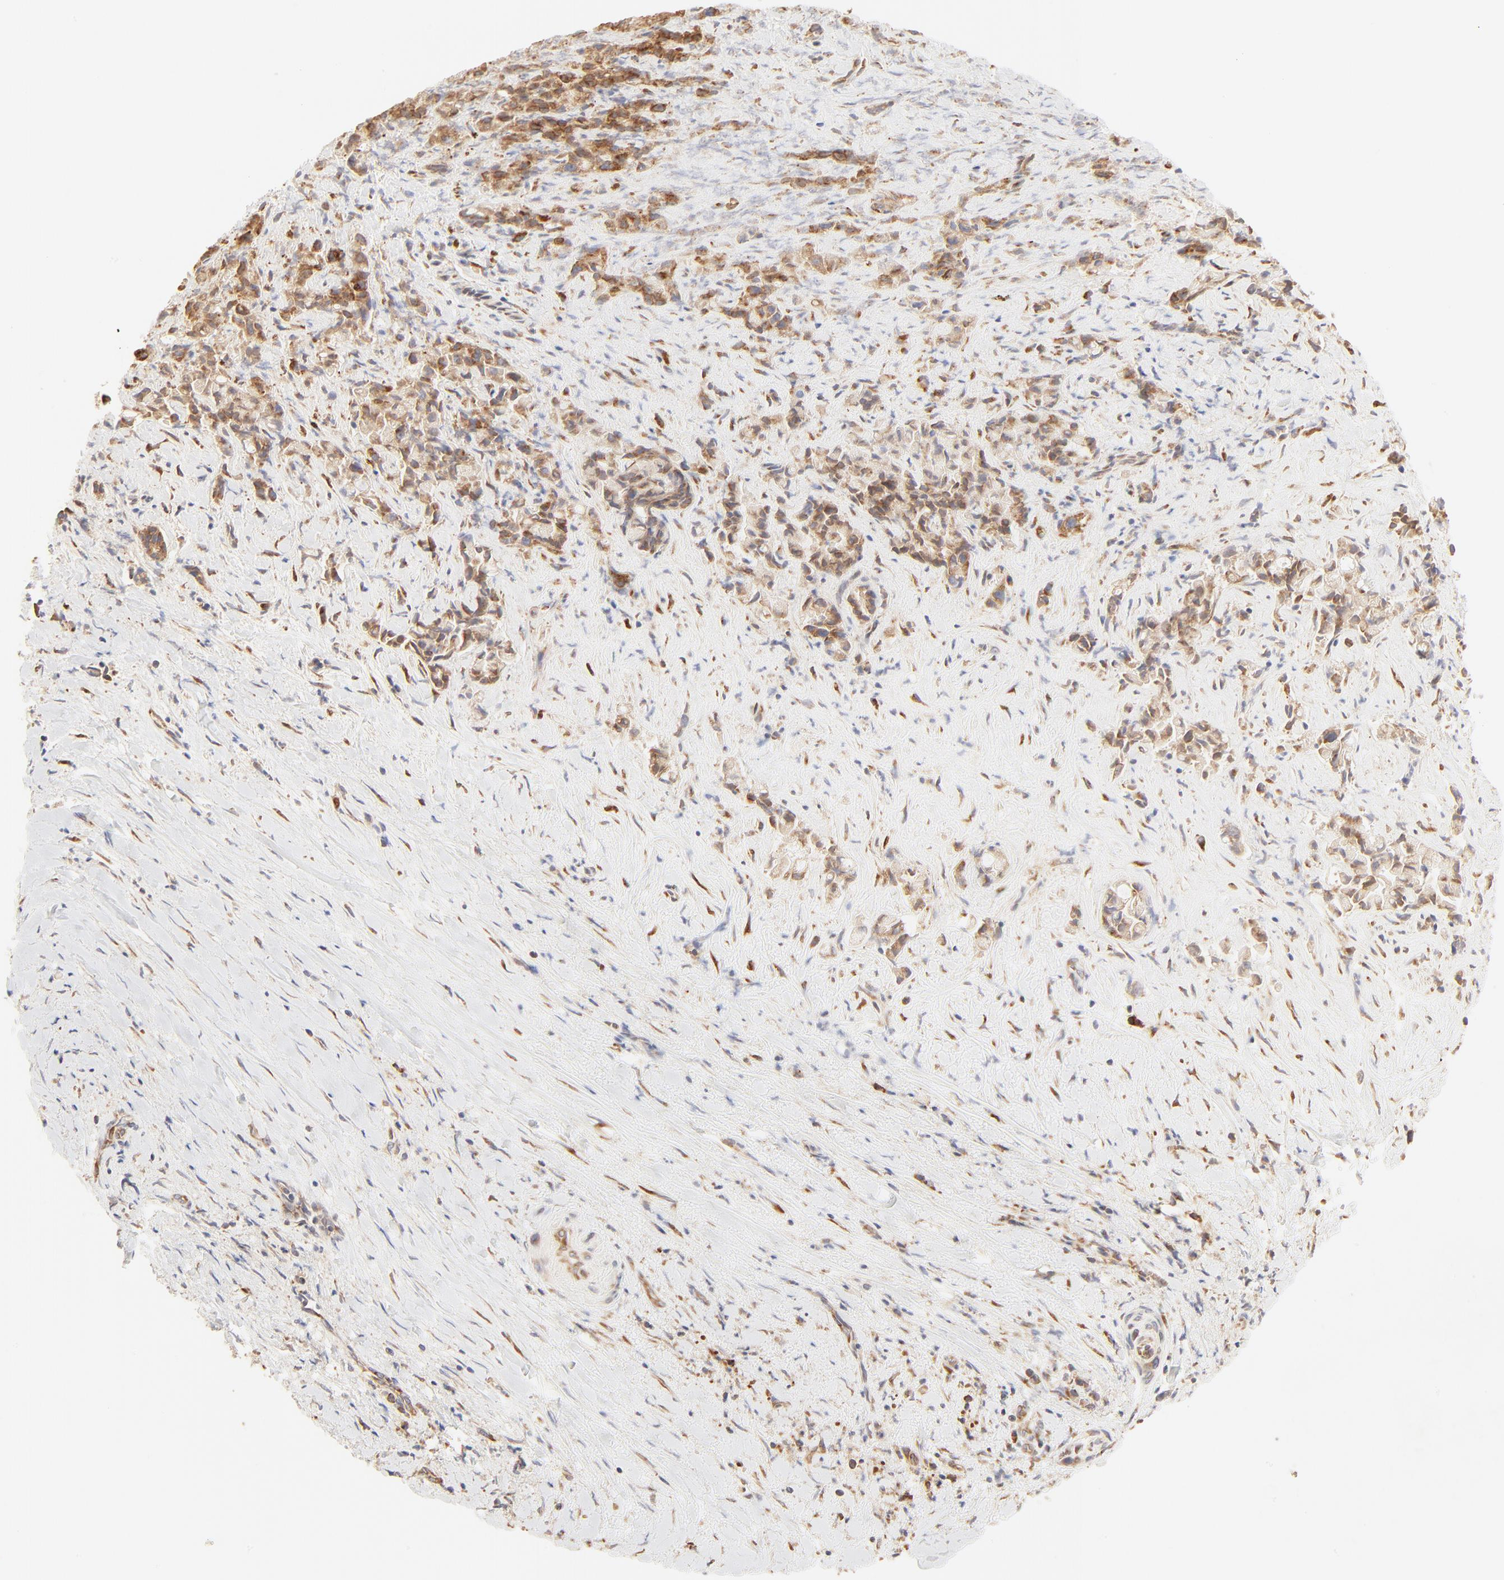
{"staining": {"intensity": "moderate", "quantity": ">75%", "location": "cytoplasmic/membranous"}, "tissue": "liver cancer", "cell_type": "Tumor cells", "image_type": "cancer", "snomed": [{"axis": "morphology", "description": "Cholangiocarcinoma"}, {"axis": "topography", "description": "Liver"}], "caption": "Liver cholangiocarcinoma stained with a protein marker displays moderate staining in tumor cells.", "gene": "RPS20", "patient": {"sex": "male", "age": 57}}